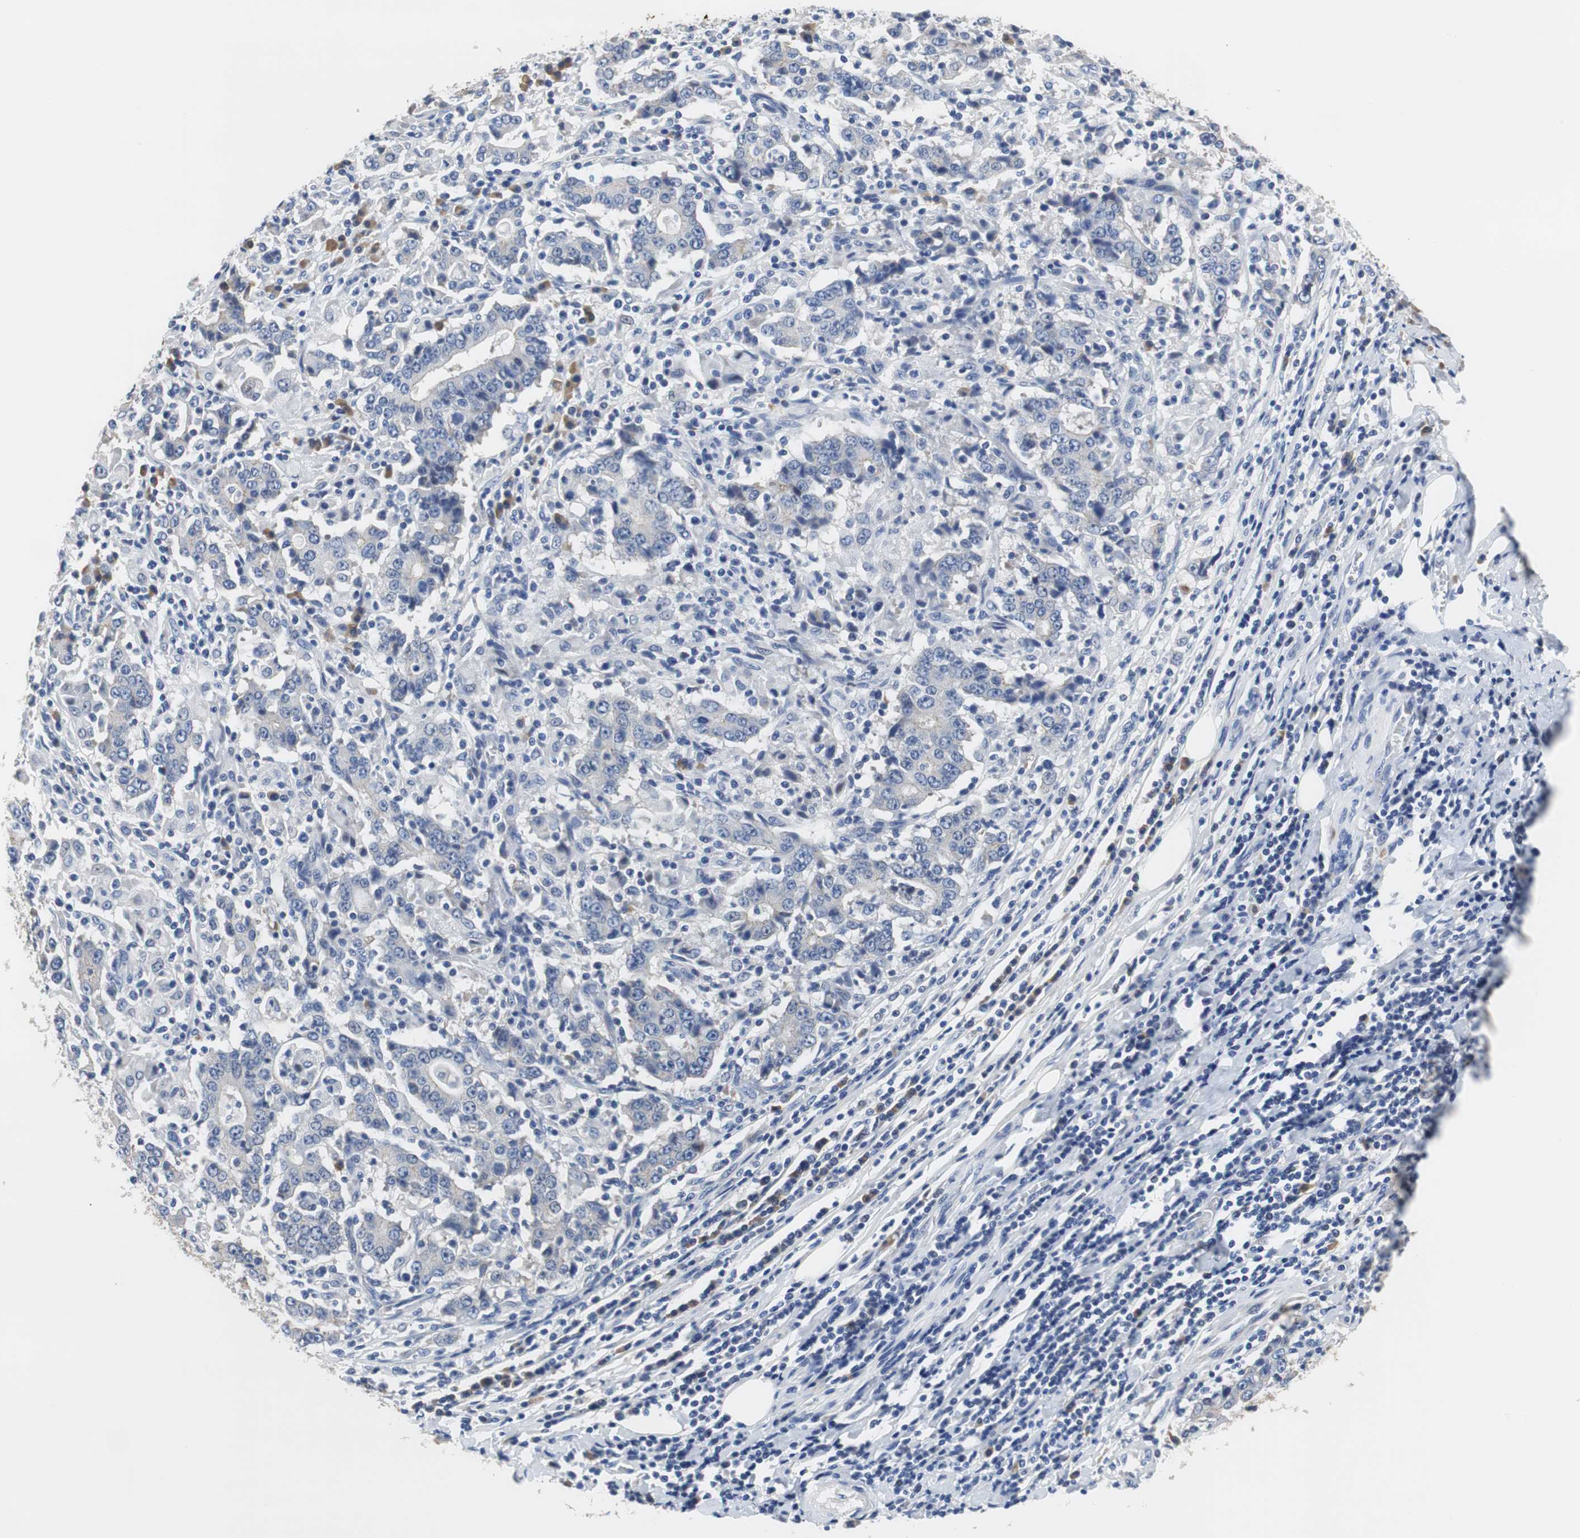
{"staining": {"intensity": "negative", "quantity": "none", "location": "none"}, "tissue": "stomach cancer", "cell_type": "Tumor cells", "image_type": "cancer", "snomed": [{"axis": "morphology", "description": "Normal tissue, NOS"}, {"axis": "morphology", "description": "Adenocarcinoma, NOS"}, {"axis": "topography", "description": "Stomach, upper"}, {"axis": "topography", "description": "Stomach"}], "caption": "High magnification brightfield microscopy of adenocarcinoma (stomach) stained with DAB (brown) and counterstained with hematoxylin (blue): tumor cells show no significant expression.", "gene": "PCK1", "patient": {"sex": "male", "age": 59}}